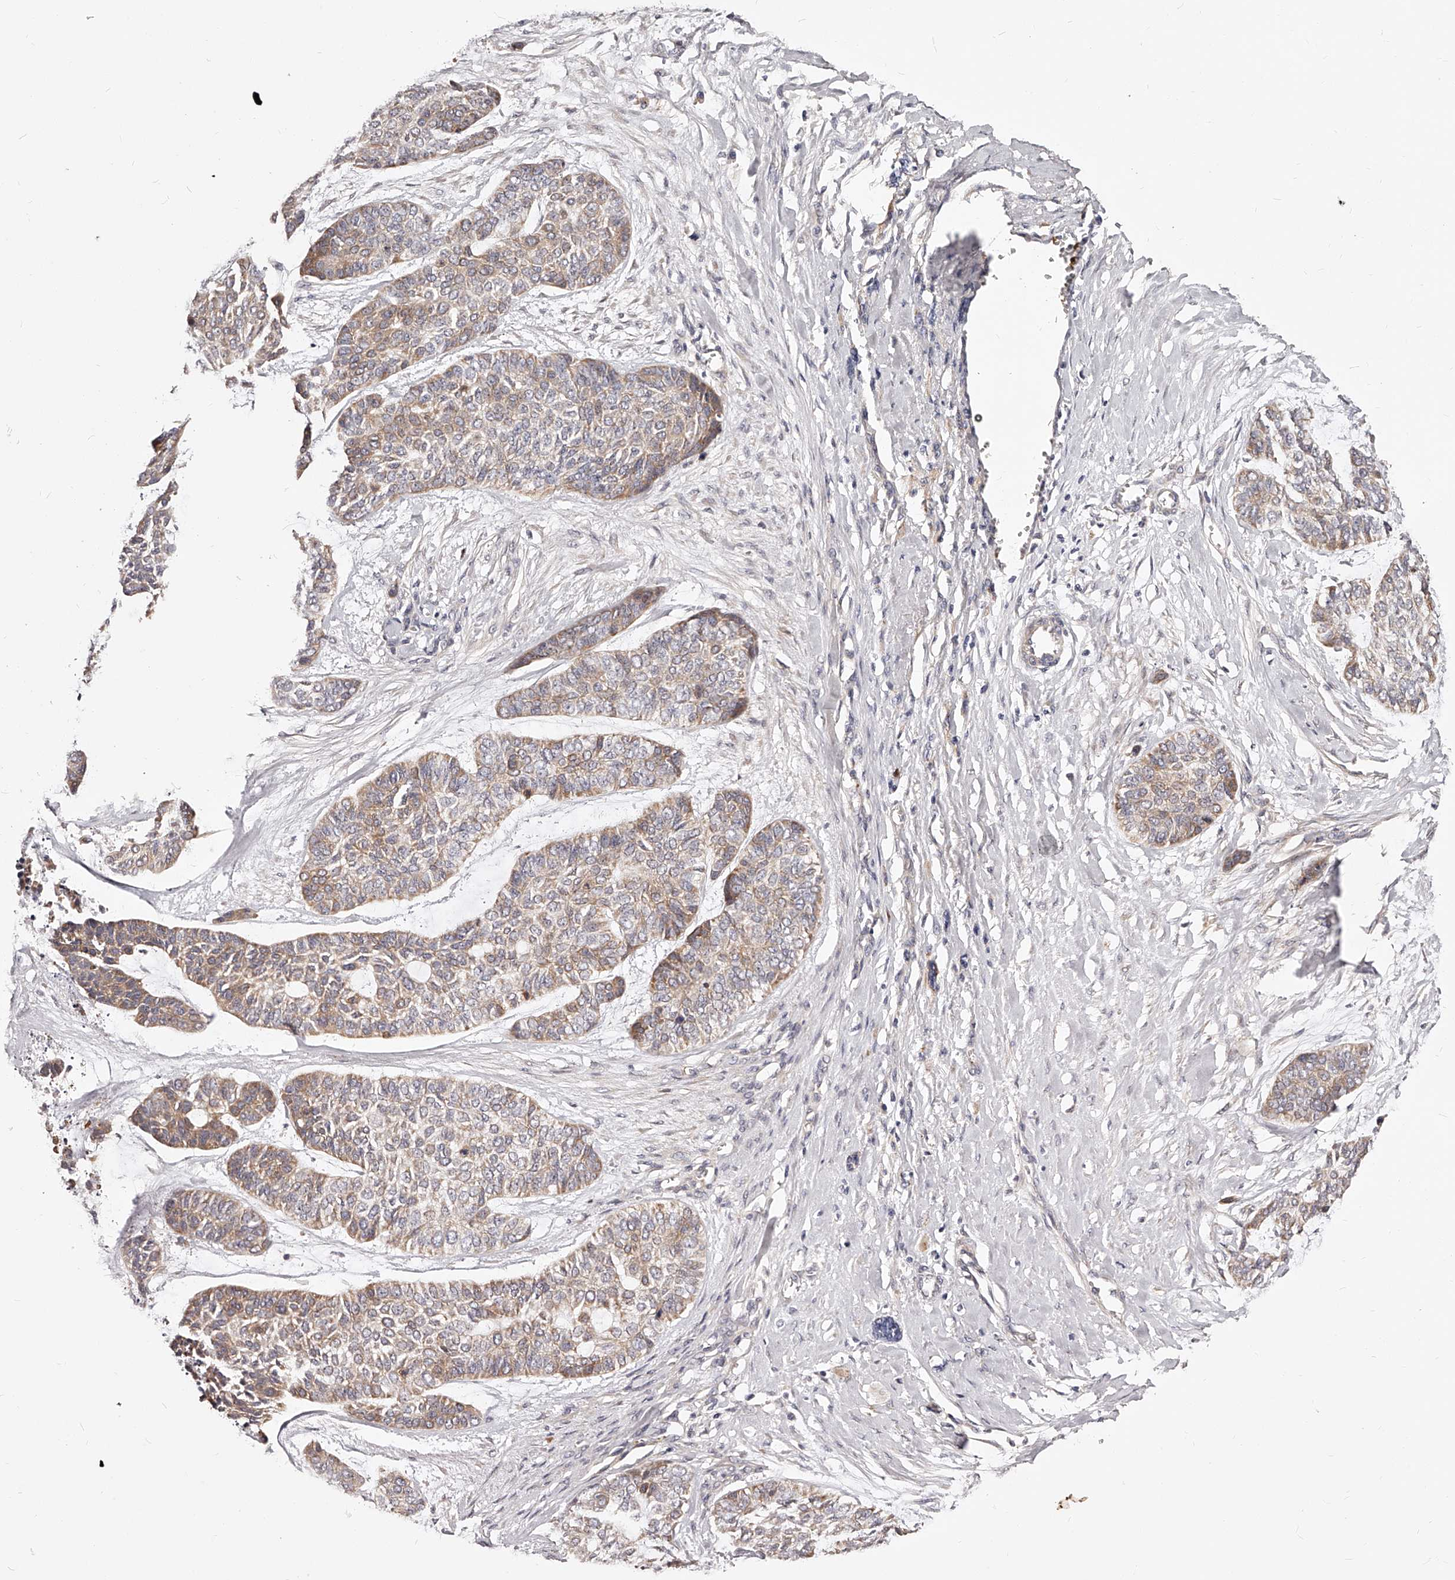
{"staining": {"intensity": "moderate", "quantity": "25%-75%", "location": "cytoplasmic/membranous"}, "tissue": "skin cancer", "cell_type": "Tumor cells", "image_type": "cancer", "snomed": [{"axis": "morphology", "description": "Basal cell carcinoma"}, {"axis": "topography", "description": "Skin"}], "caption": "Immunohistochemistry (IHC) (DAB) staining of human skin cancer demonstrates moderate cytoplasmic/membranous protein staining in approximately 25%-75% of tumor cells.", "gene": "ZNF502", "patient": {"sex": "female", "age": 64}}